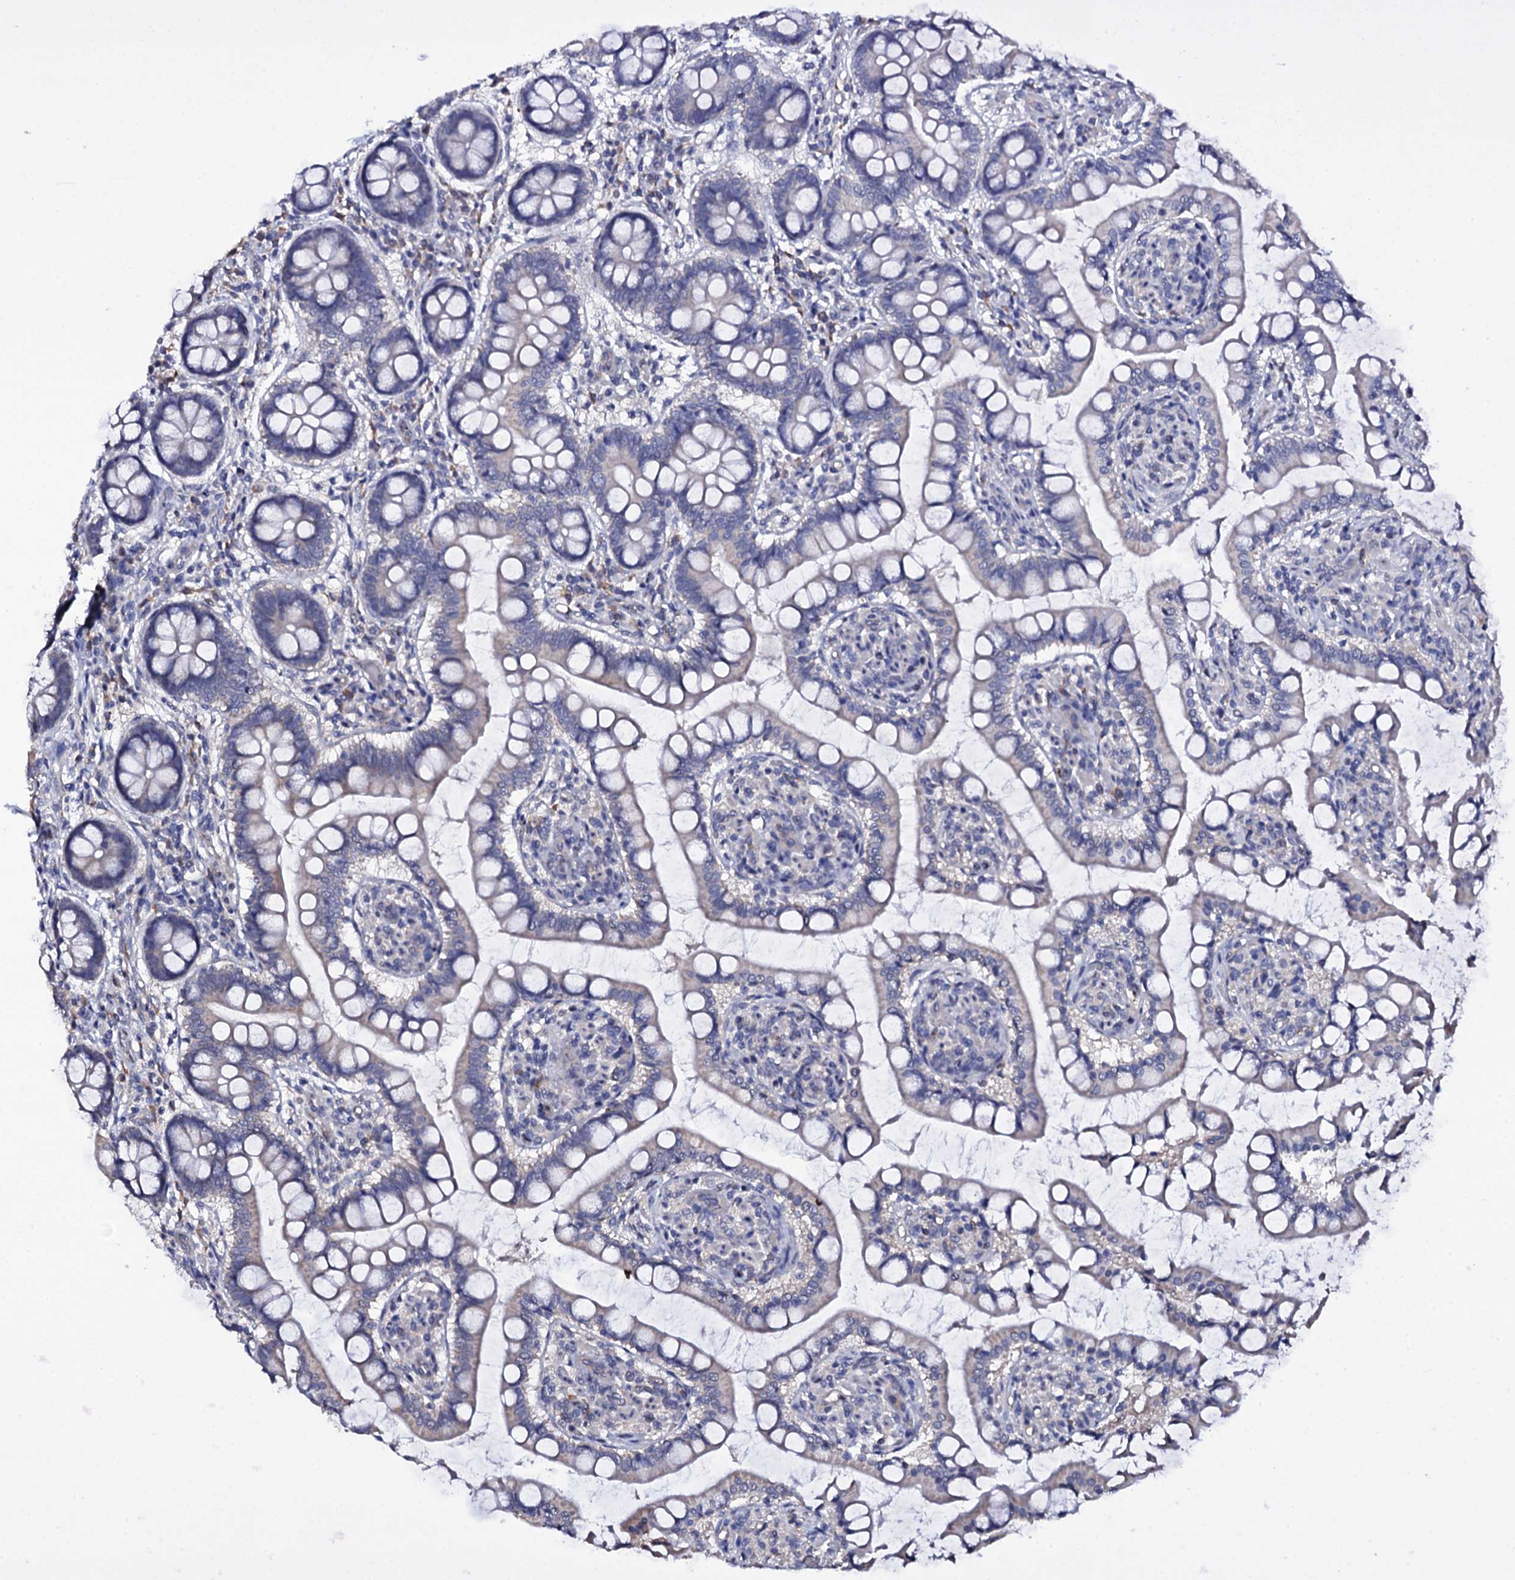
{"staining": {"intensity": "weak", "quantity": "<25%", "location": "cytoplasmic/membranous"}, "tissue": "small intestine", "cell_type": "Glandular cells", "image_type": "normal", "snomed": [{"axis": "morphology", "description": "Normal tissue, NOS"}, {"axis": "topography", "description": "Small intestine"}], "caption": "A histopathology image of small intestine stained for a protein demonstrates no brown staining in glandular cells.", "gene": "GAREM1", "patient": {"sex": "male", "age": 52}}